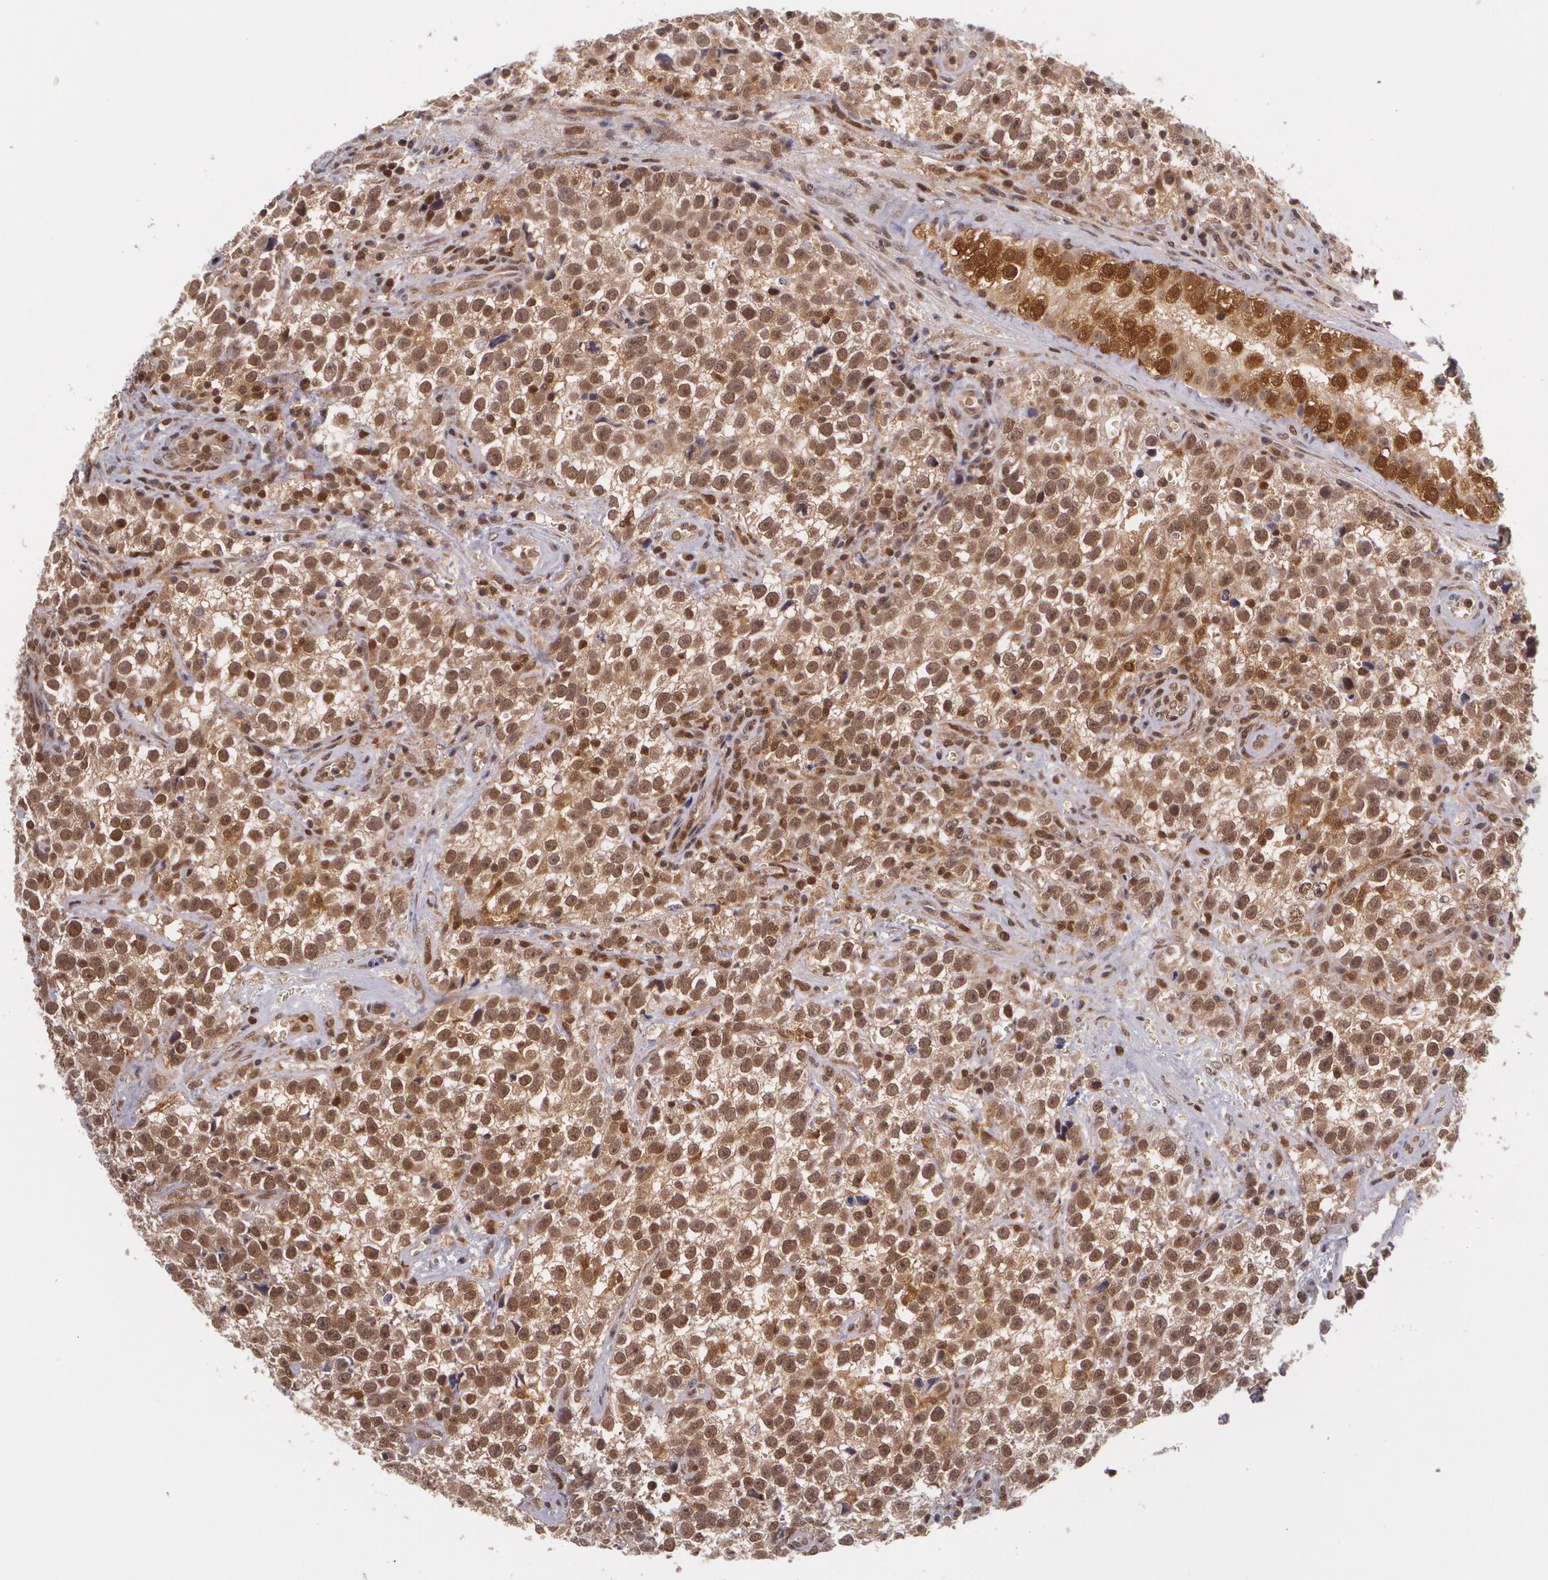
{"staining": {"intensity": "moderate", "quantity": "25%-75%", "location": "cytoplasmic/membranous,nuclear"}, "tissue": "testis cancer", "cell_type": "Tumor cells", "image_type": "cancer", "snomed": [{"axis": "morphology", "description": "Seminoma, NOS"}, {"axis": "topography", "description": "Testis"}], "caption": "Seminoma (testis) tissue displays moderate cytoplasmic/membranous and nuclear expression in approximately 25%-75% of tumor cells, visualized by immunohistochemistry. (DAB (3,3'-diaminobenzidine) IHC with brightfield microscopy, high magnification).", "gene": "CUL2", "patient": {"sex": "male", "age": 38}}